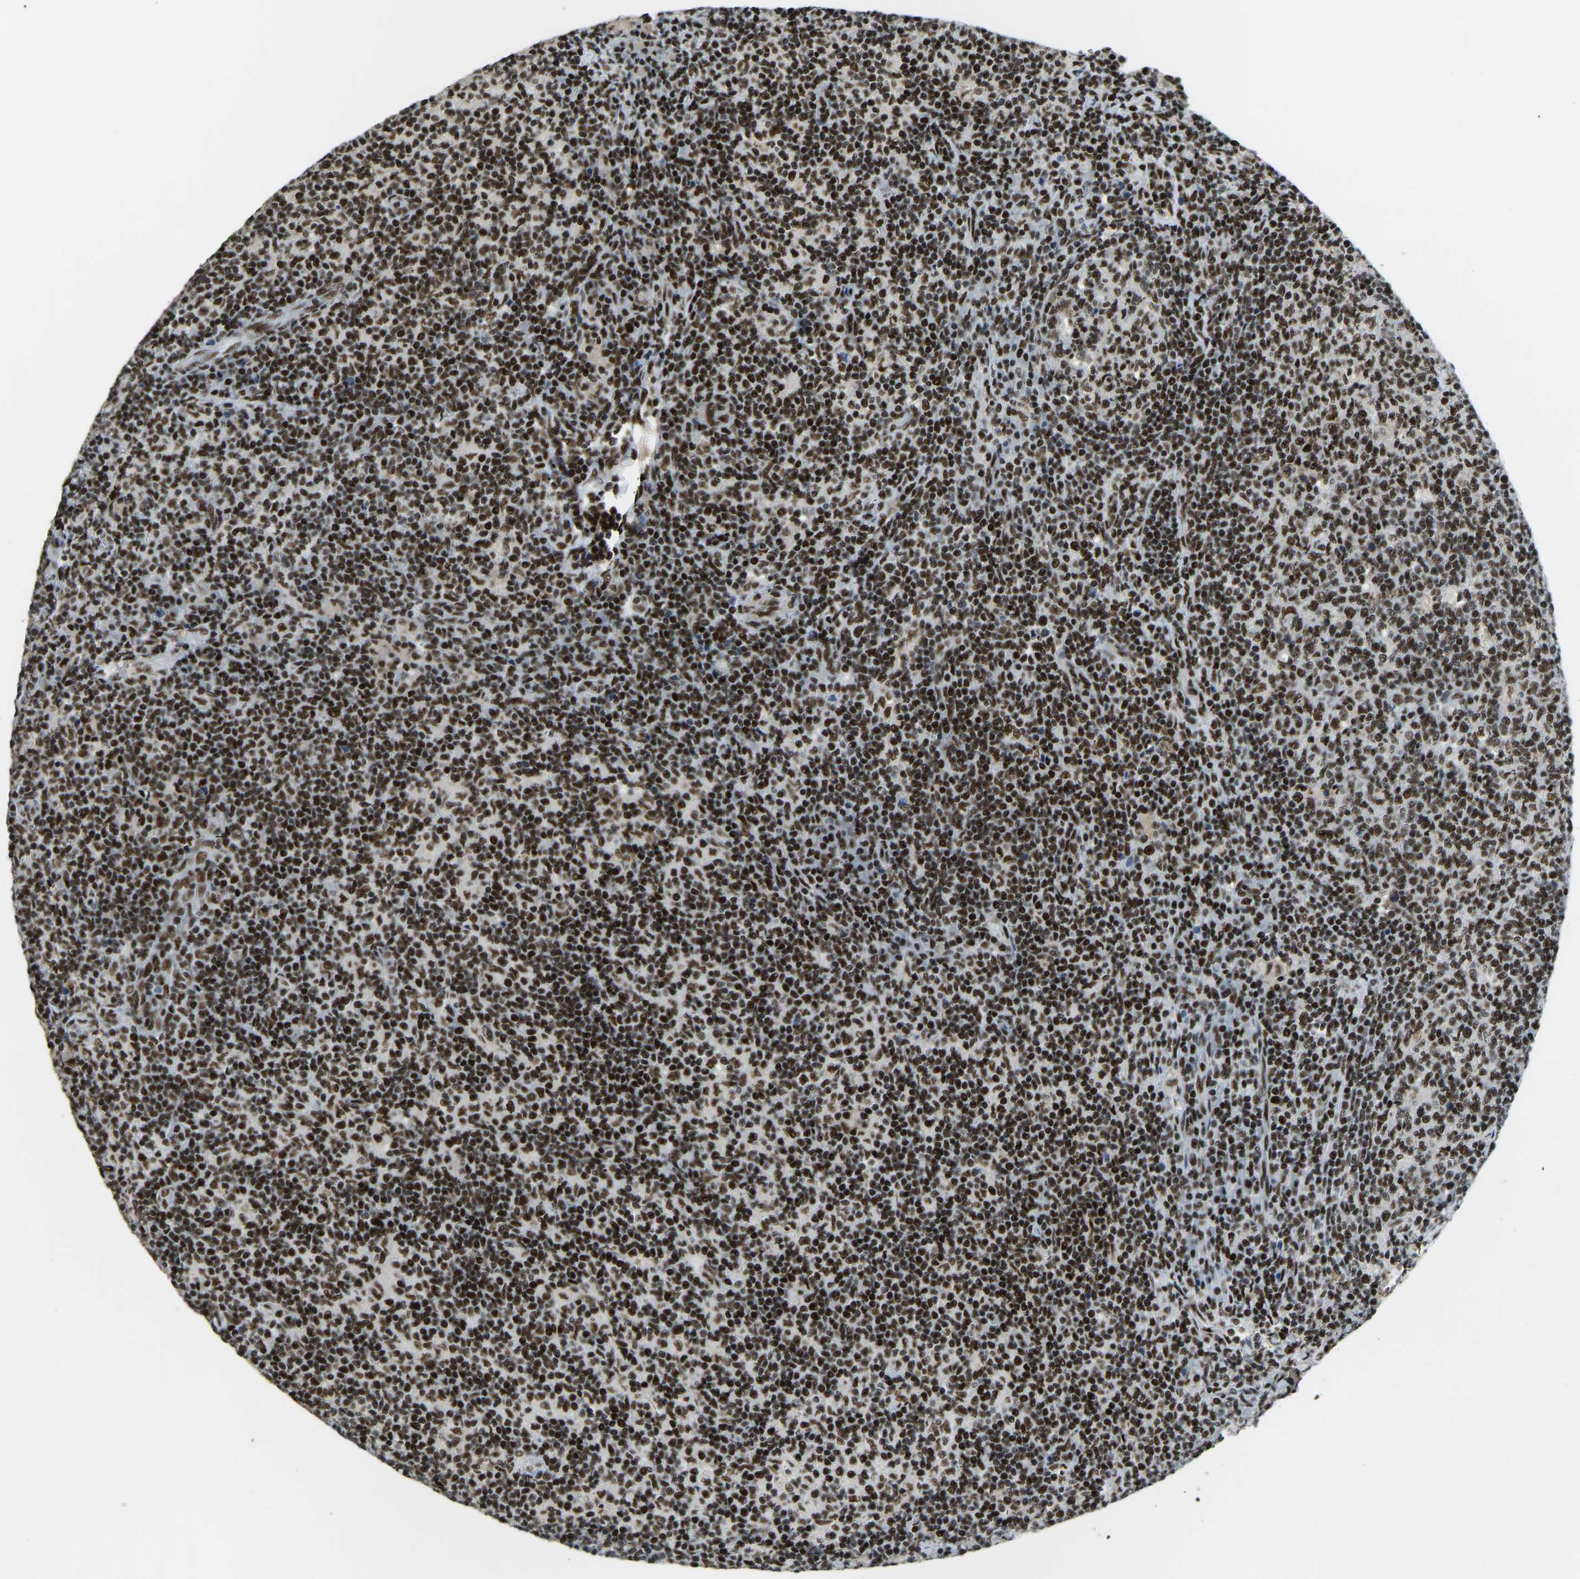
{"staining": {"intensity": "strong", "quantity": "25%-75%", "location": "nuclear"}, "tissue": "lymph node", "cell_type": "Germinal center cells", "image_type": "normal", "snomed": [{"axis": "morphology", "description": "Normal tissue, NOS"}, {"axis": "morphology", "description": "Inflammation, NOS"}, {"axis": "topography", "description": "Lymph node"}], "caption": "About 25%-75% of germinal center cells in unremarkable human lymph node show strong nuclear protein staining as visualized by brown immunohistochemical staining.", "gene": "FOXK1", "patient": {"sex": "male", "age": 55}}